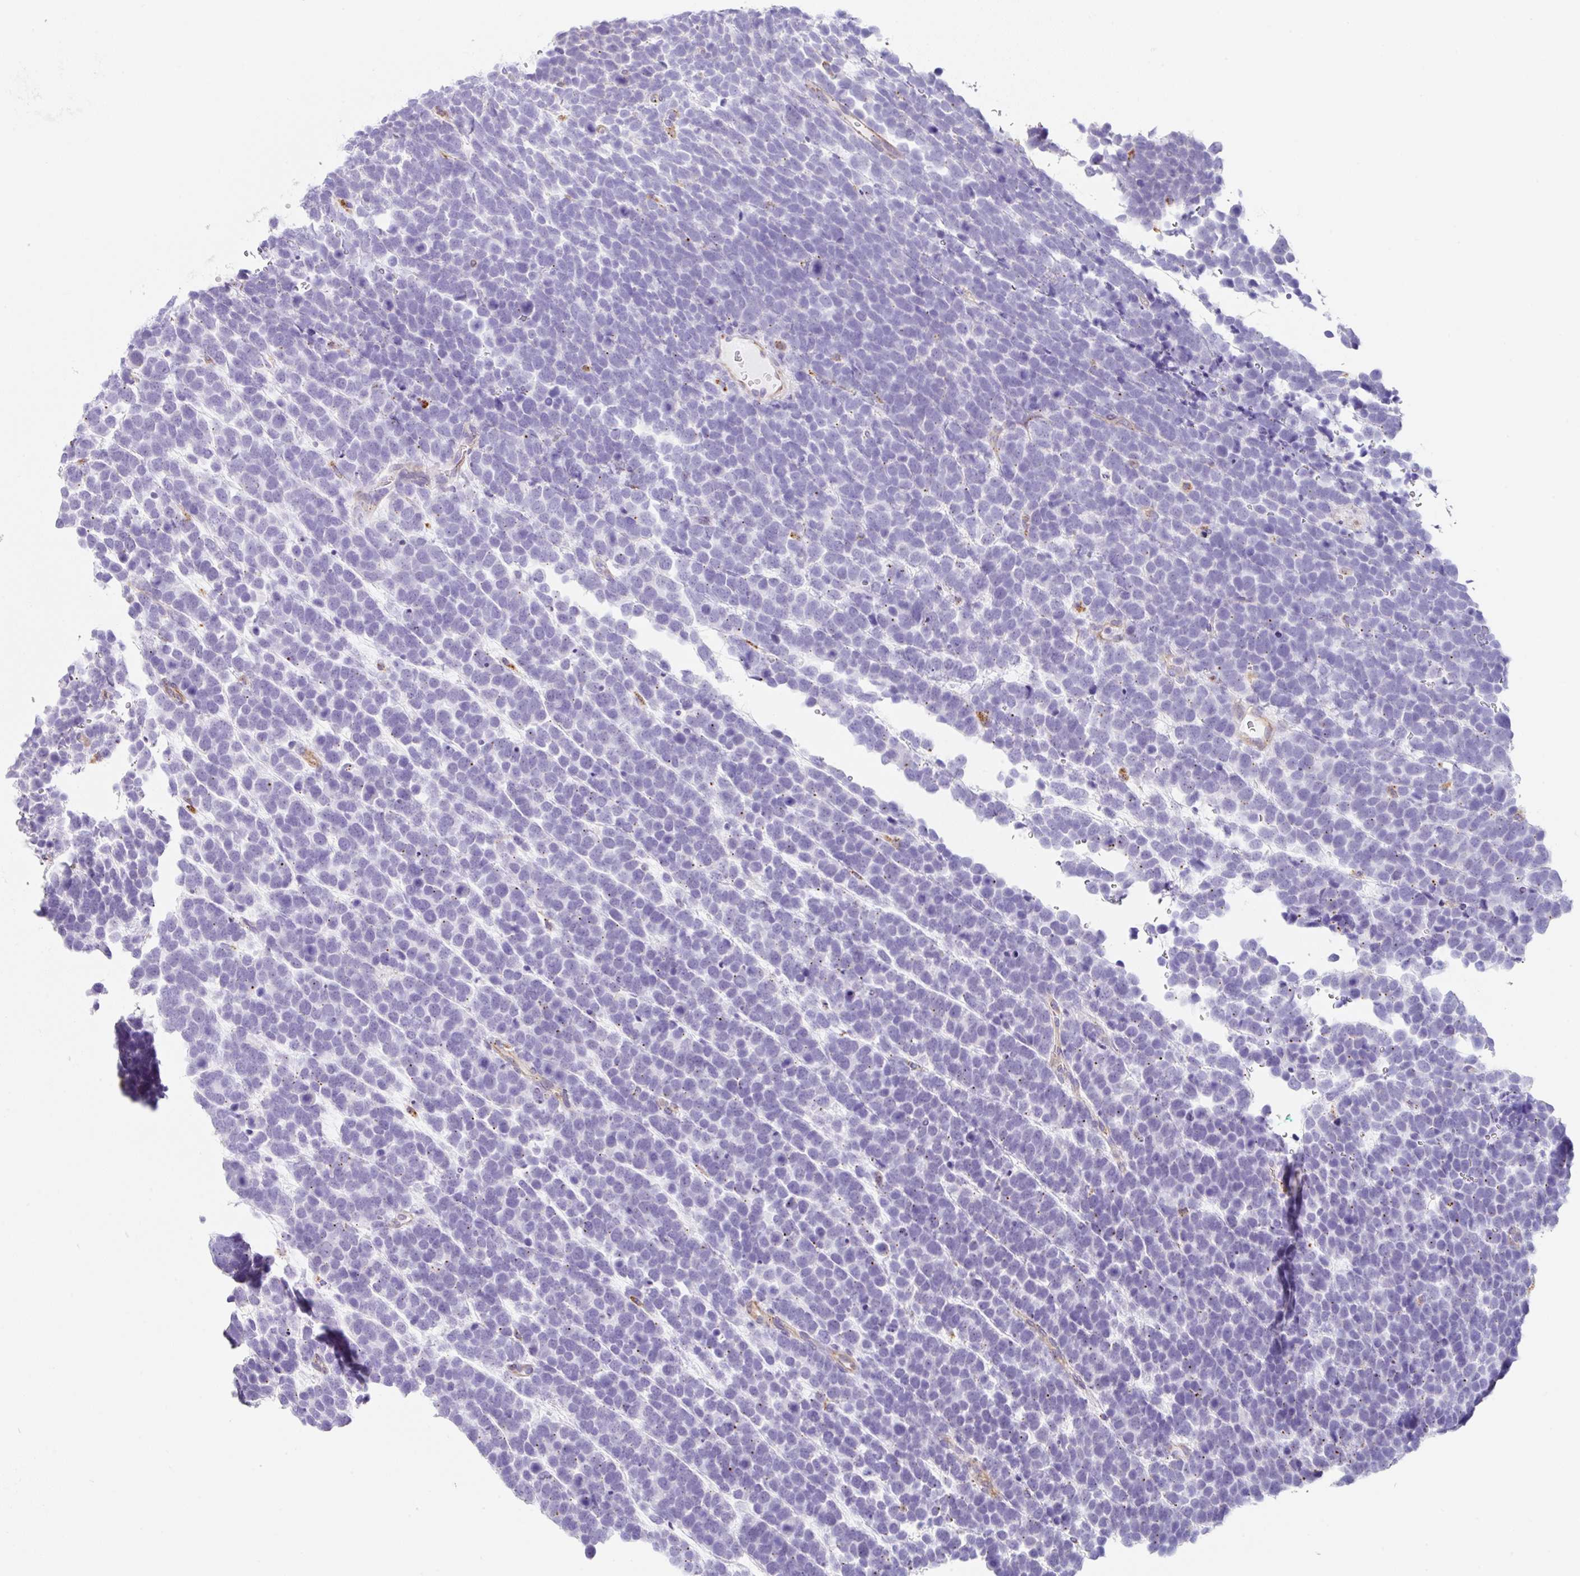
{"staining": {"intensity": "negative", "quantity": "none", "location": "none"}, "tissue": "urothelial cancer", "cell_type": "Tumor cells", "image_type": "cancer", "snomed": [{"axis": "morphology", "description": "Urothelial carcinoma, High grade"}, {"axis": "topography", "description": "Urinary bladder"}], "caption": "DAB (3,3'-diaminobenzidine) immunohistochemical staining of urothelial carcinoma (high-grade) reveals no significant staining in tumor cells.", "gene": "DKK4", "patient": {"sex": "female", "age": 82}}